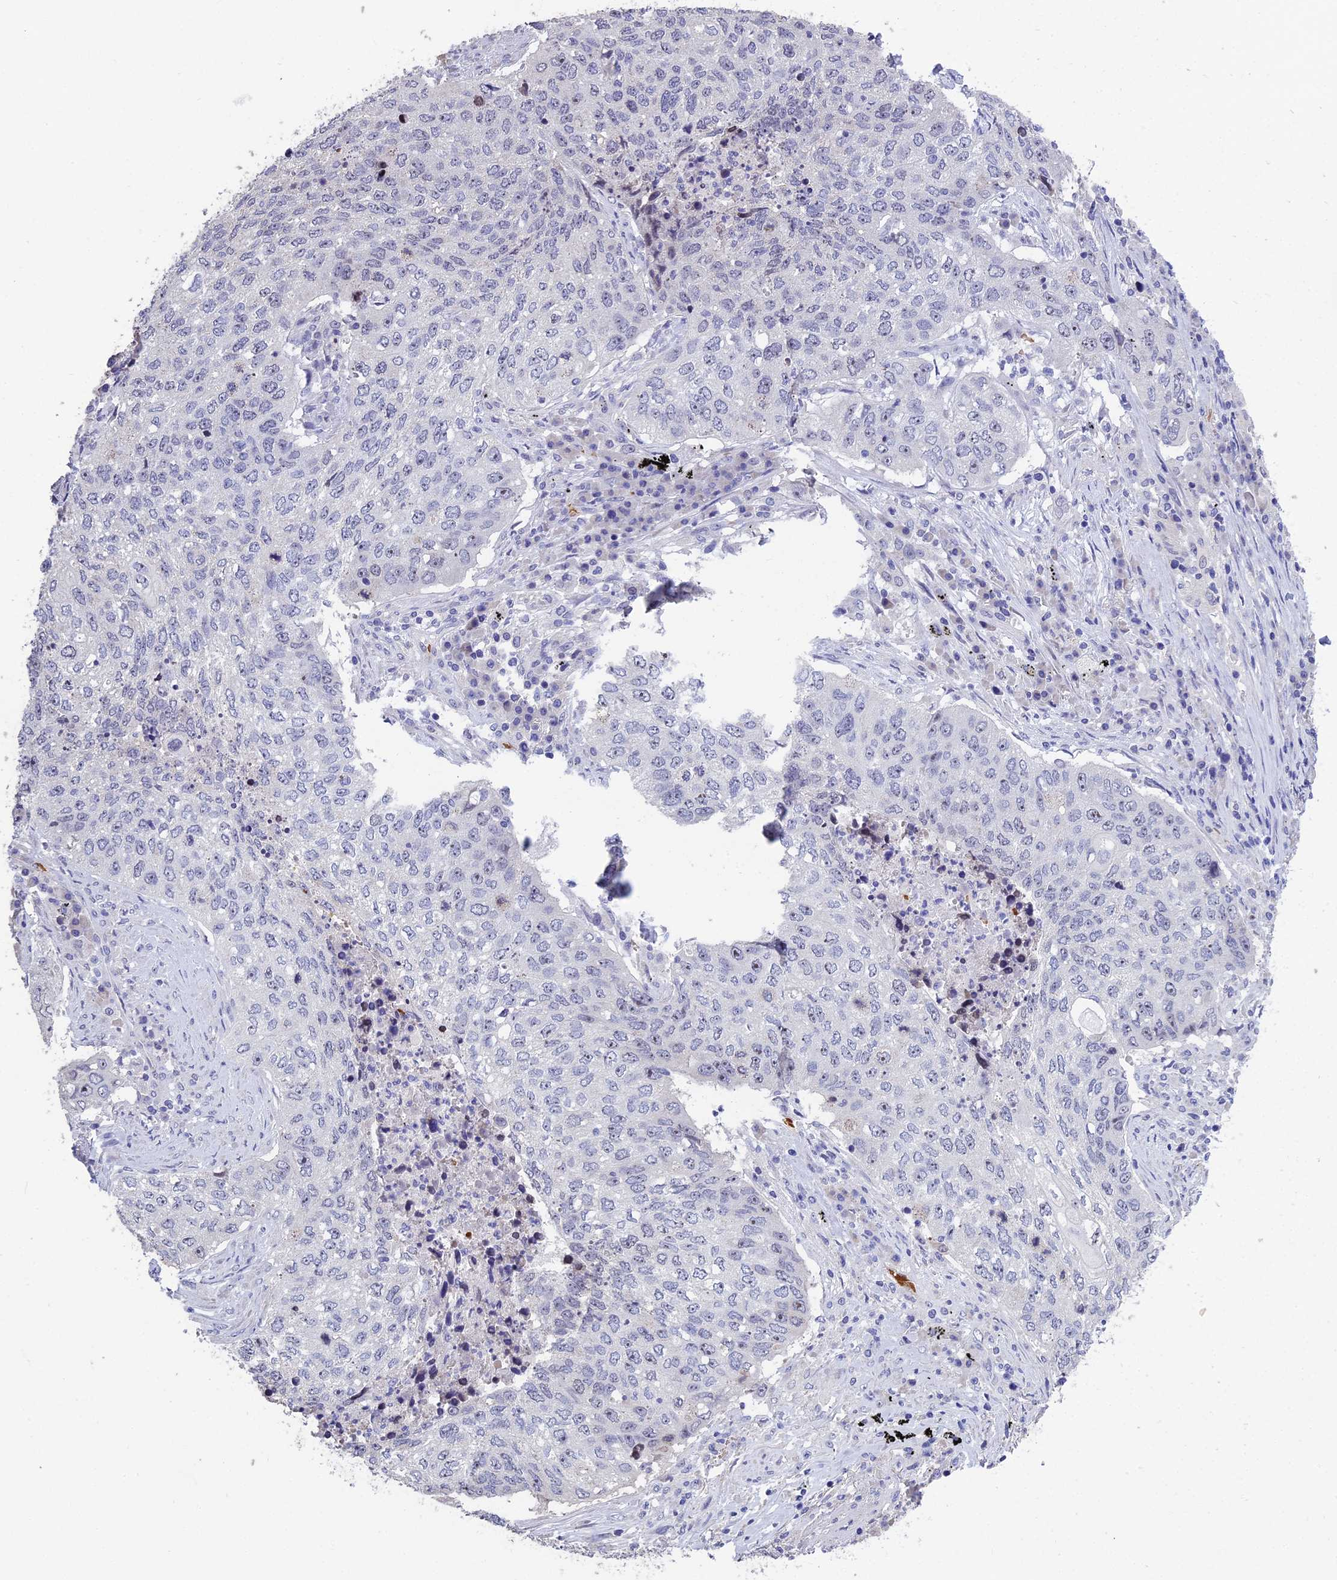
{"staining": {"intensity": "negative", "quantity": "none", "location": "none"}, "tissue": "lung cancer", "cell_type": "Tumor cells", "image_type": "cancer", "snomed": [{"axis": "morphology", "description": "Squamous cell carcinoma, NOS"}, {"axis": "topography", "description": "Lung"}], "caption": "IHC of human lung squamous cell carcinoma reveals no expression in tumor cells.", "gene": "KNOP1", "patient": {"sex": "female", "age": 63}}